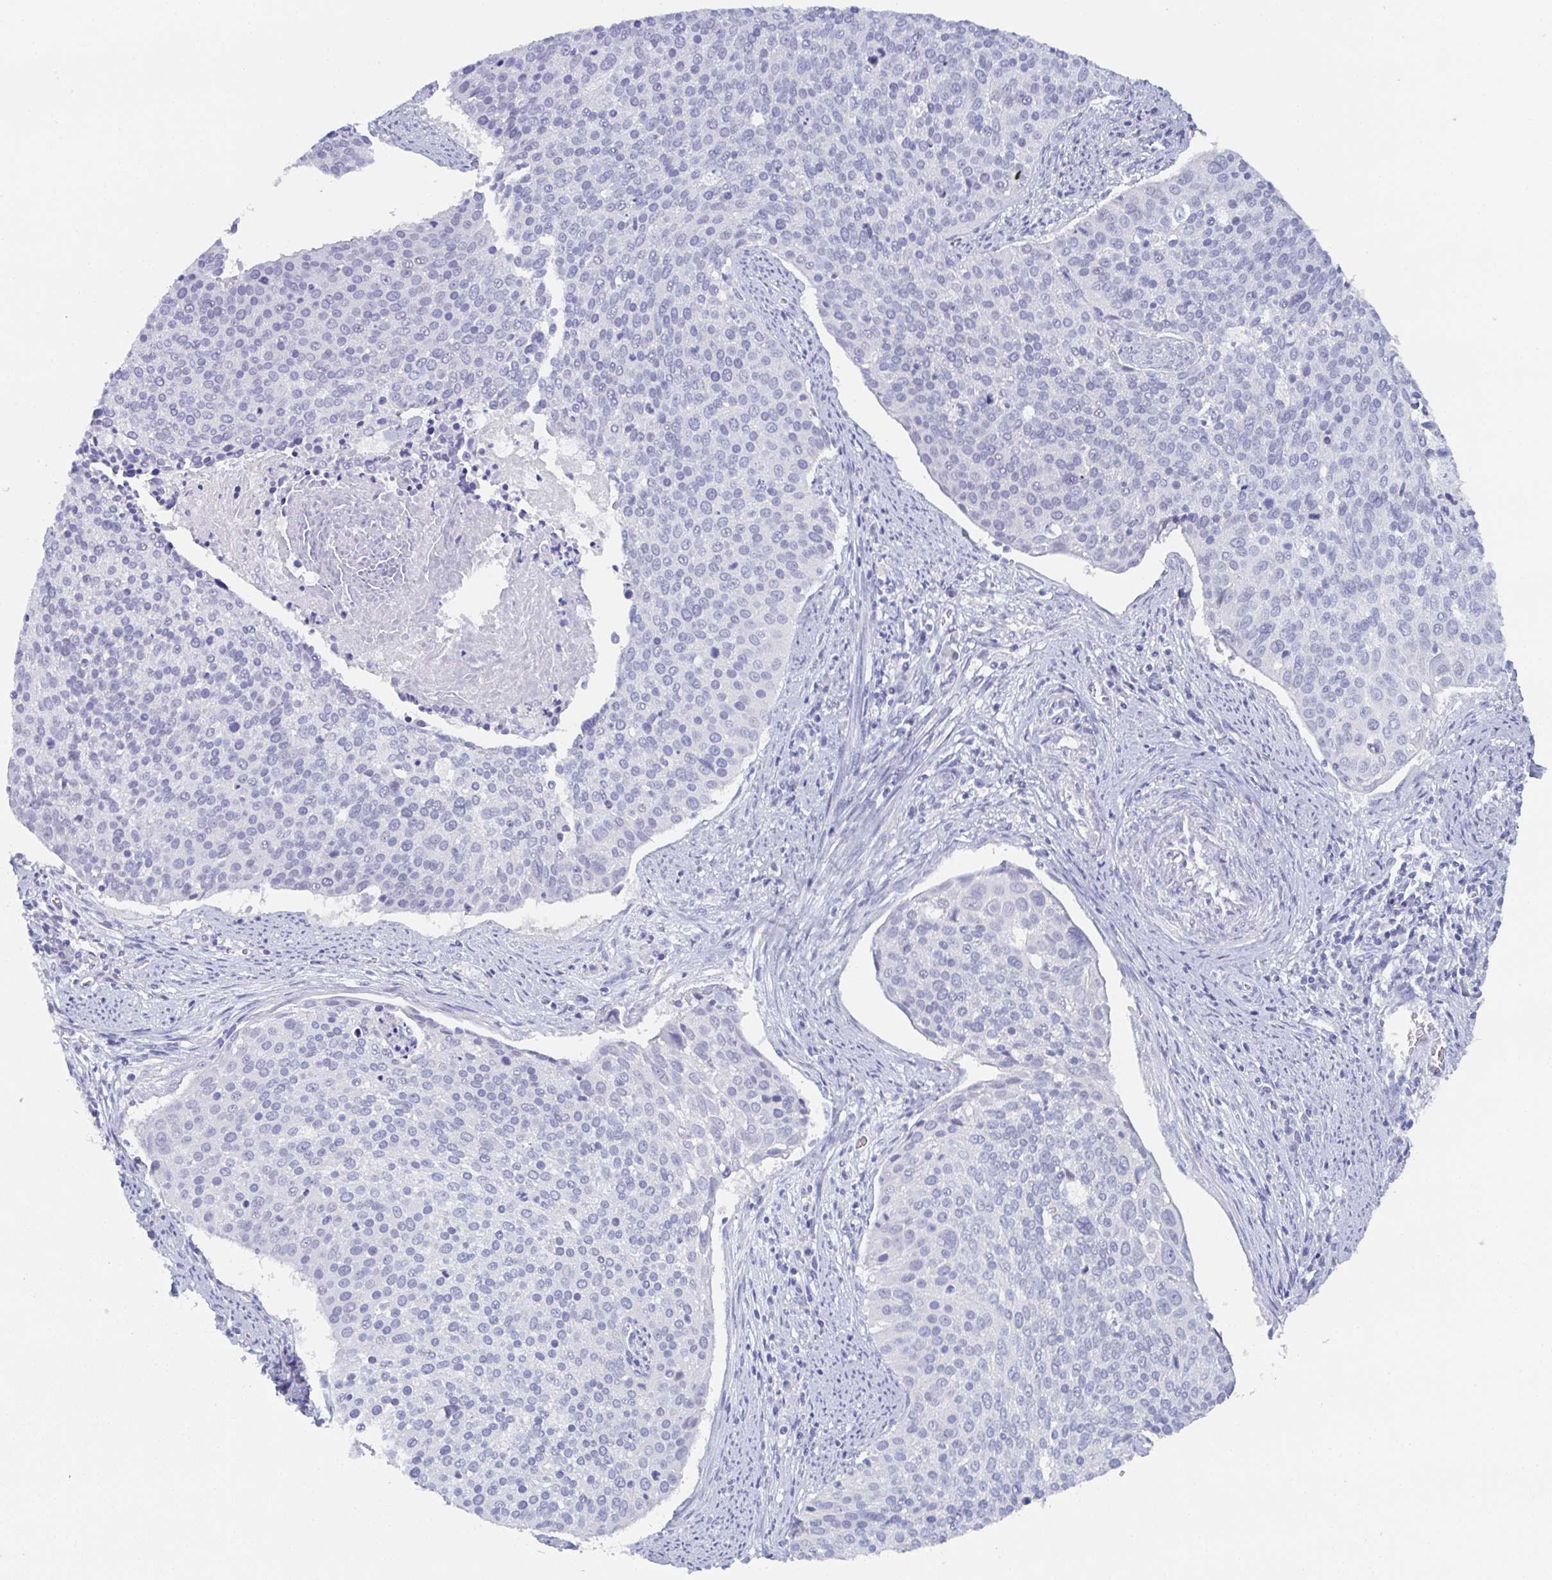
{"staining": {"intensity": "negative", "quantity": "none", "location": "none"}, "tissue": "cervical cancer", "cell_type": "Tumor cells", "image_type": "cancer", "snomed": [{"axis": "morphology", "description": "Squamous cell carcinoma, NOS"}, {"axis": "topography", "description": "Cervix"}], "caption": "IHC of cervical squamous cell carcinoma displays no expression in tumor cells. (Brightfield microscopy of DAB (3,3'-diaminobenzidine) IHC at high magnification).", "gene": "DYDC2", "patient": {"sex": "female", "age": 39}}